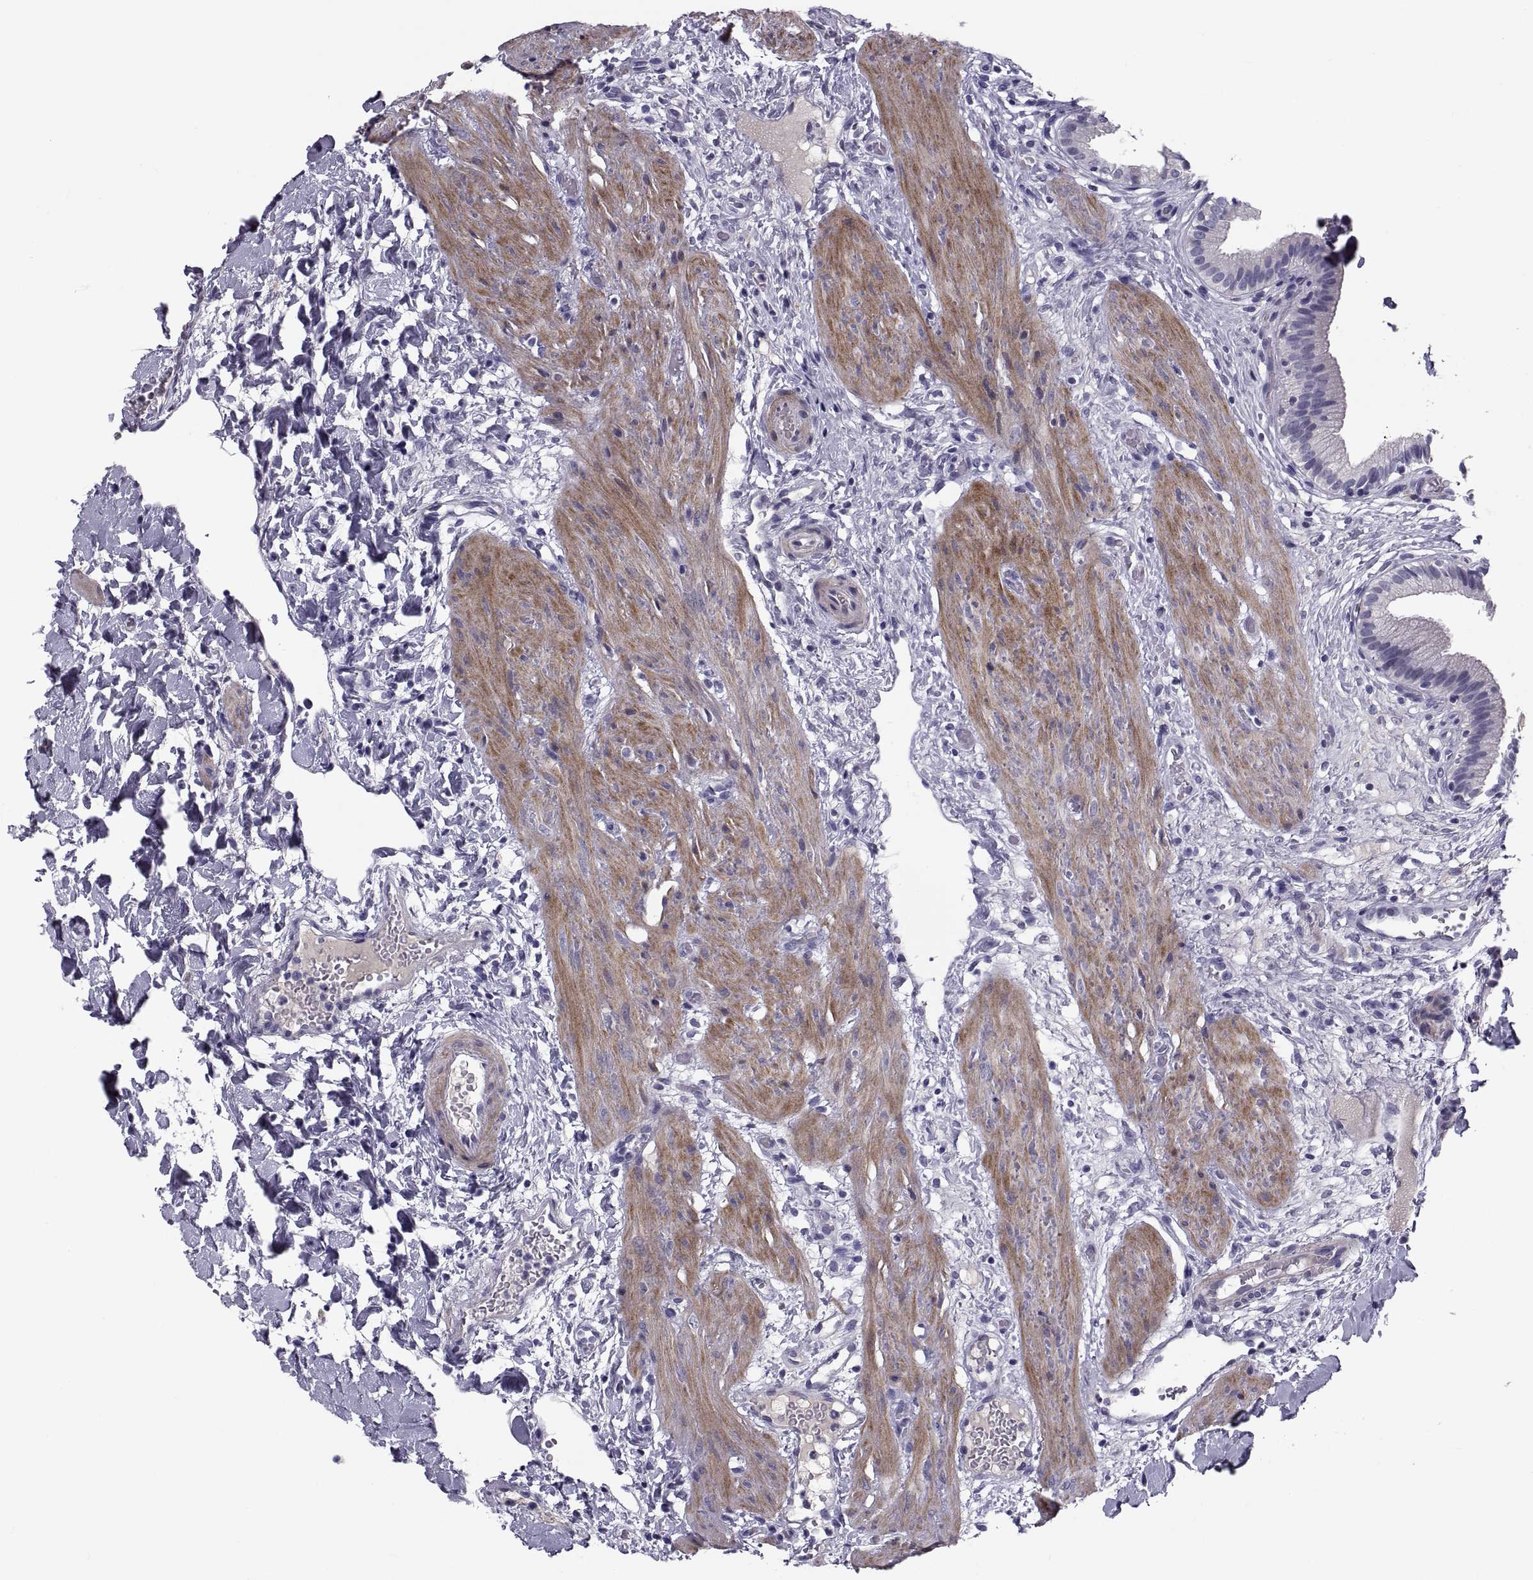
{"staining": {"intensity": "negative", "quantity": "none", "location": "none"}, "tissue": "gallbladder", "cell_type": "Glandular cells", "image_type": "normal", "snomed": [{"axis": "morphology", "description": "Normal tissue, NOS"}, {"axis": "topography", "description": "Gallbladder"}], "caption": "Immunohistochemical staining of benign gallbladder shows no significant staining in glandular cells.", "gene": "PDZRN4", "patient": {"sex": "female", "age": 24}}